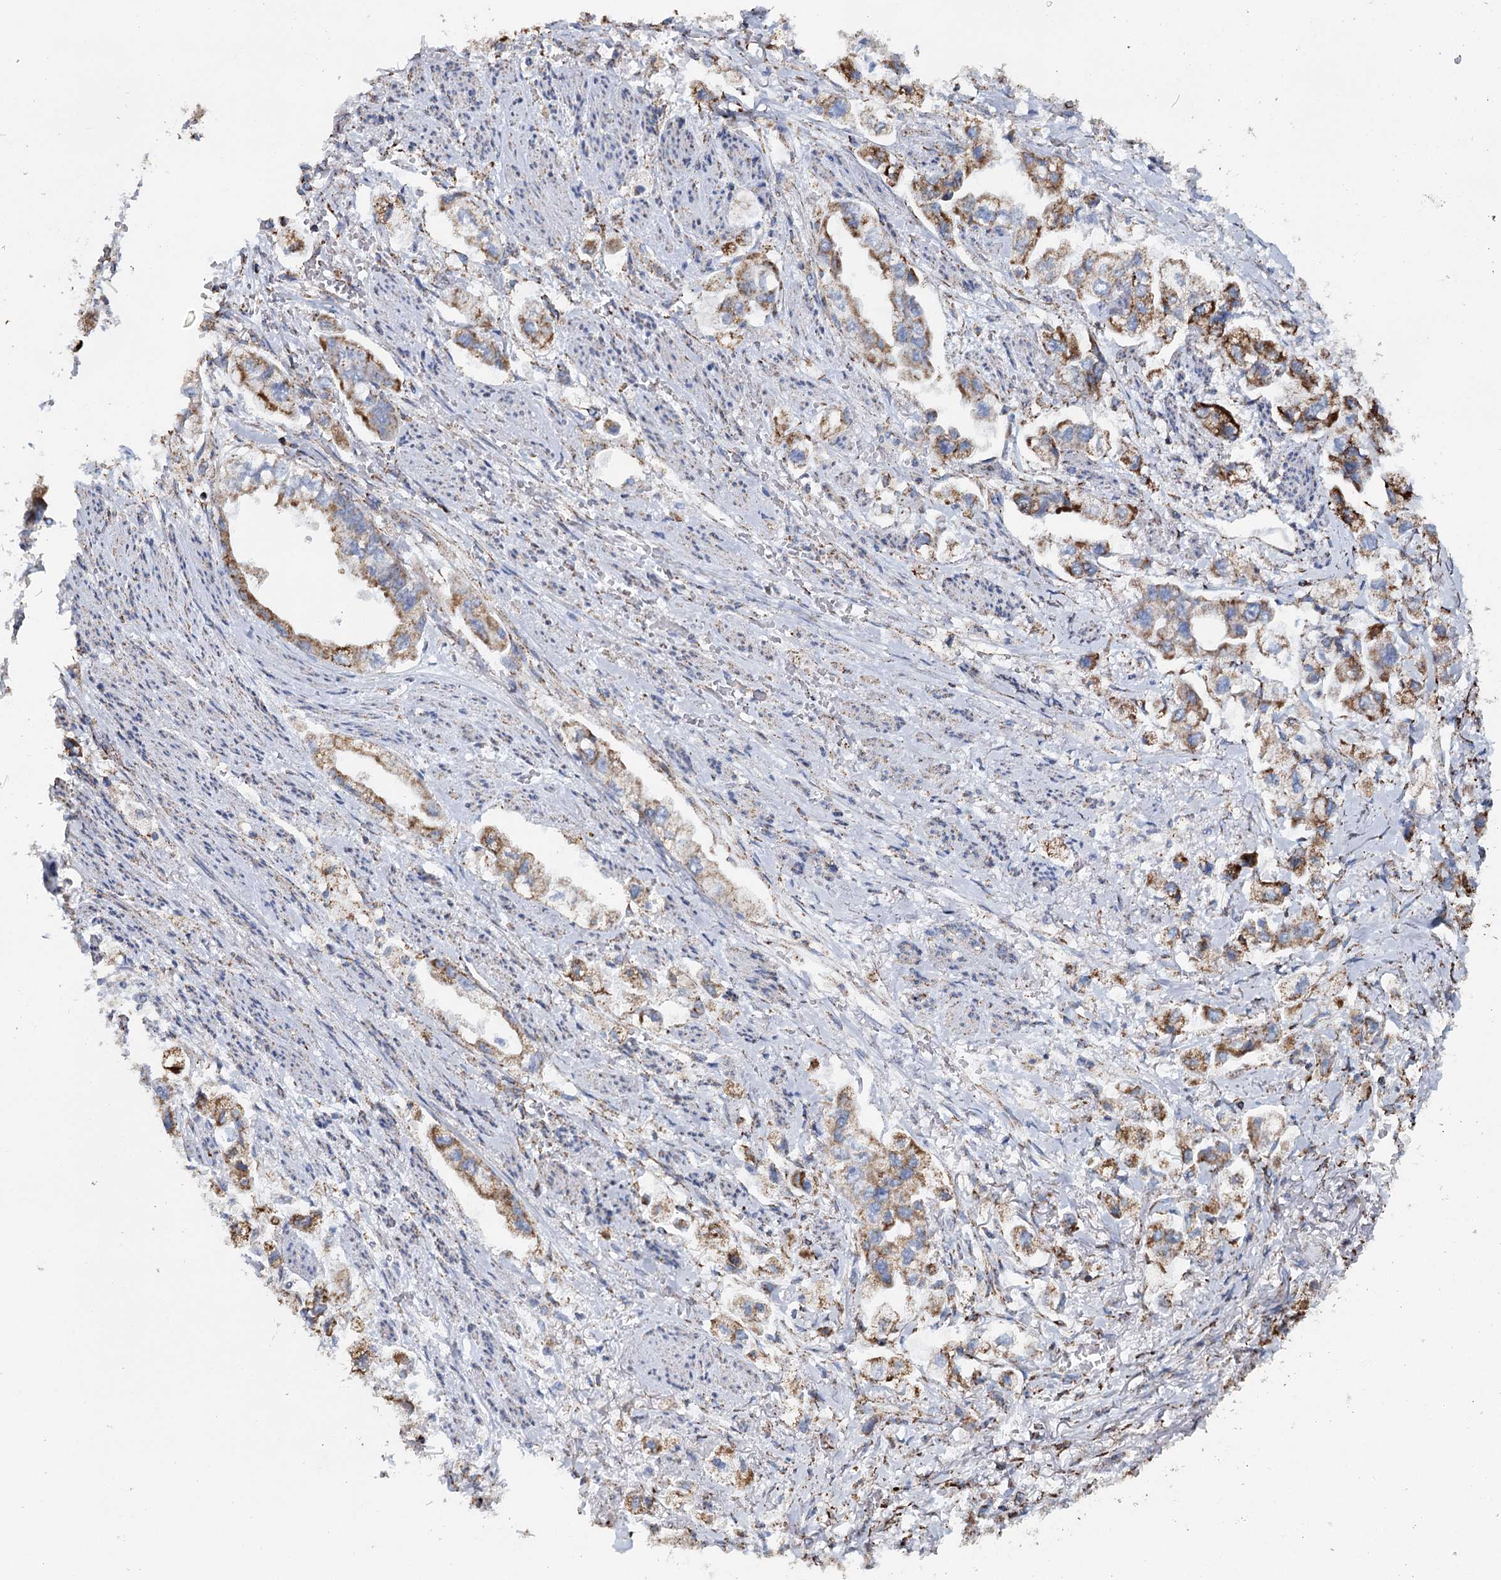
{"staining": {"intensity": "moderate", "quantity": ">75%", "location": "cytoplasmic/membranous"}, "tissue": "stomach cancer", "cell_type": "Tumor cells", "image_type": "cancer", "snomed": [{"axis": "morphology", "description": "Adenocarcinoma, NOS"}, {"axis": "topography", "description": "Stomach"}], "caption": "Immunohistochemistry (IHC) (DAB (3,3'-diaminobenzidine)) staining of human stomach cancer (adenocarcinoma) shows moderate cytoplasmic/membranous protein staining in about >75% of tumor cells.", "gene": "MRPL44", "patient": {"sex": "male", "age": 62}}